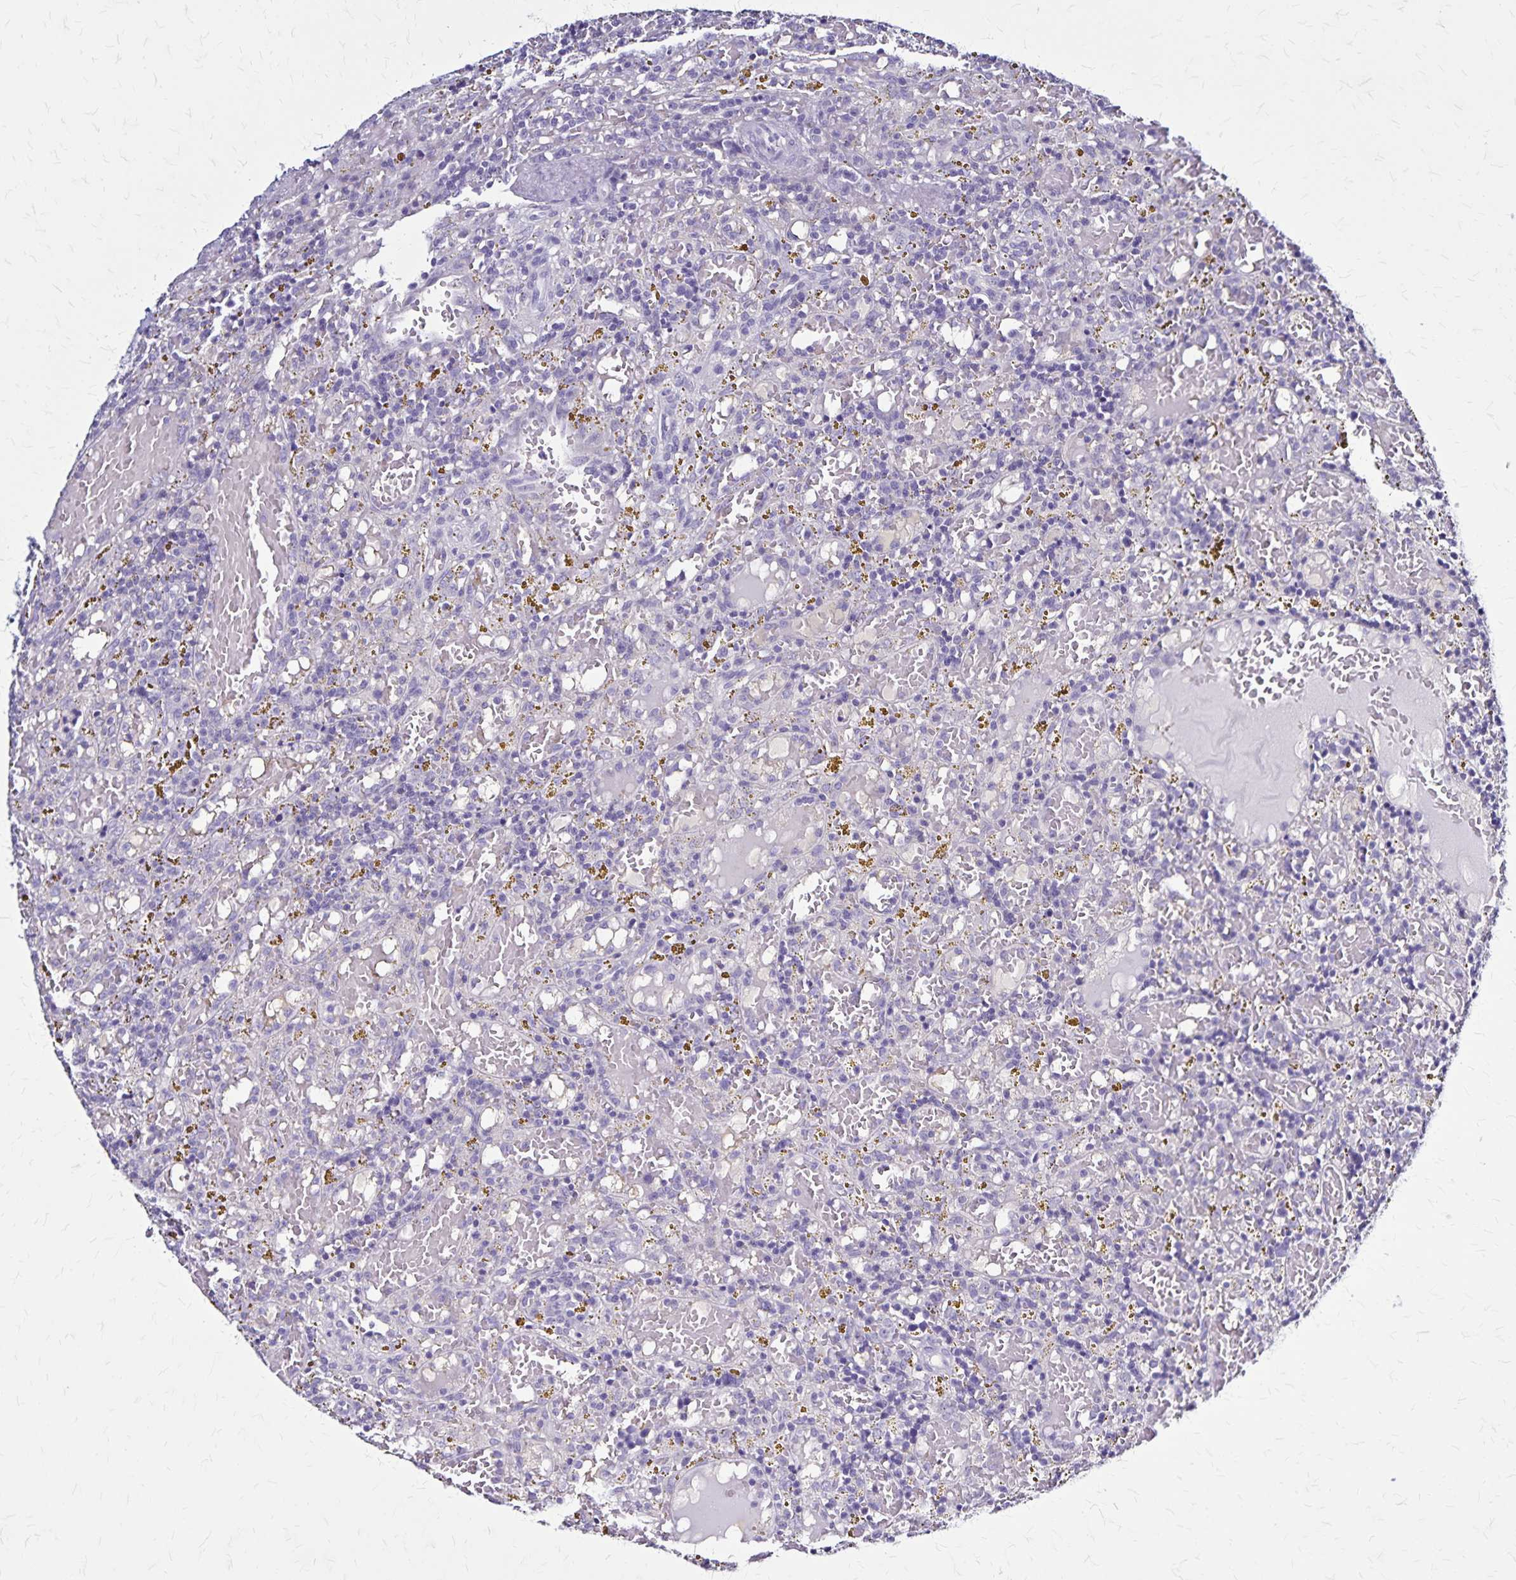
{"staining": {"intensity": "negative", "quantity": "none", "location": "none"}, "tissue": "lymphoma", "cell_type": "Tumor cells", "image_type": "cancer", "snomed": [{"axis": "morphology", "description": "Malignant lymphoma, non-Hodgkin's type, Low grade"}, {"axis": "topography", "description": "Spleen"}], "caption": "This image is of low-grade malignant lymphoma, non-Hodgkin's type stained with IHC to label a protein in brown with the nuclei are counter-stained blue. There is no positivity in tumor cells.", "gene": "PLXNA4", "patient": {"sex": "female", "age": 65}}